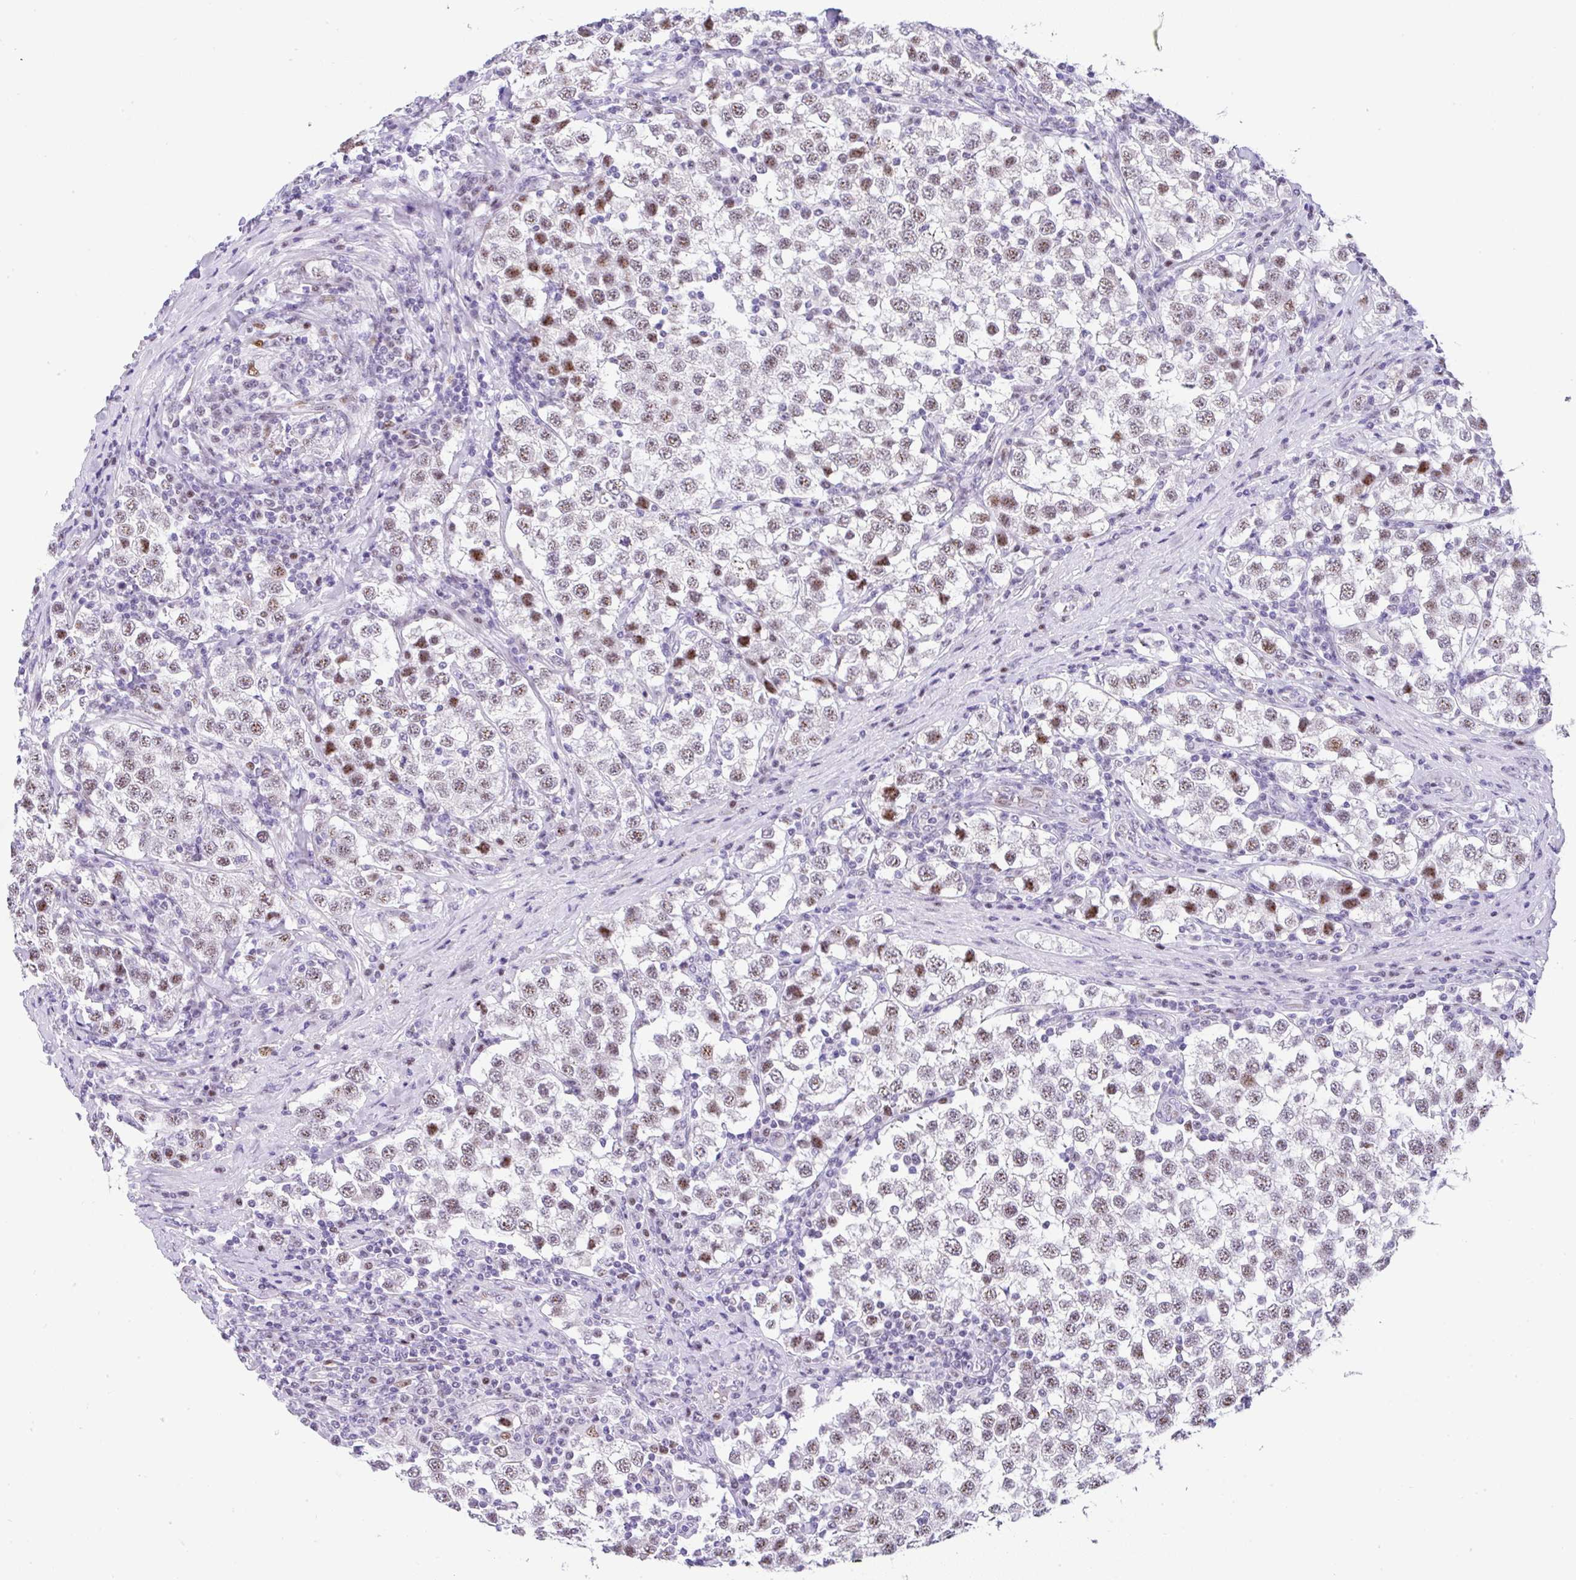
{"staining": {"intensity": "moderate", "quantity": "25%-75%", "location": "nuclear"}, "tissue": "testis cancer", "cell_type": "Tumor cells", "image_type": "cancer", "snomed": [{"axis": "morphology", "description": "Seminoma, NOS"}, {"axis": "topography", "description": "Testis"}], "caption": "Immunohistochemical staining of testis cancer (seminoma) shows medium levels of moderate nuclear staining in approximately 25%-75% of tumor cells.", "gene": "NR1D2", "patient": {"sex": "male", "age": 34}}